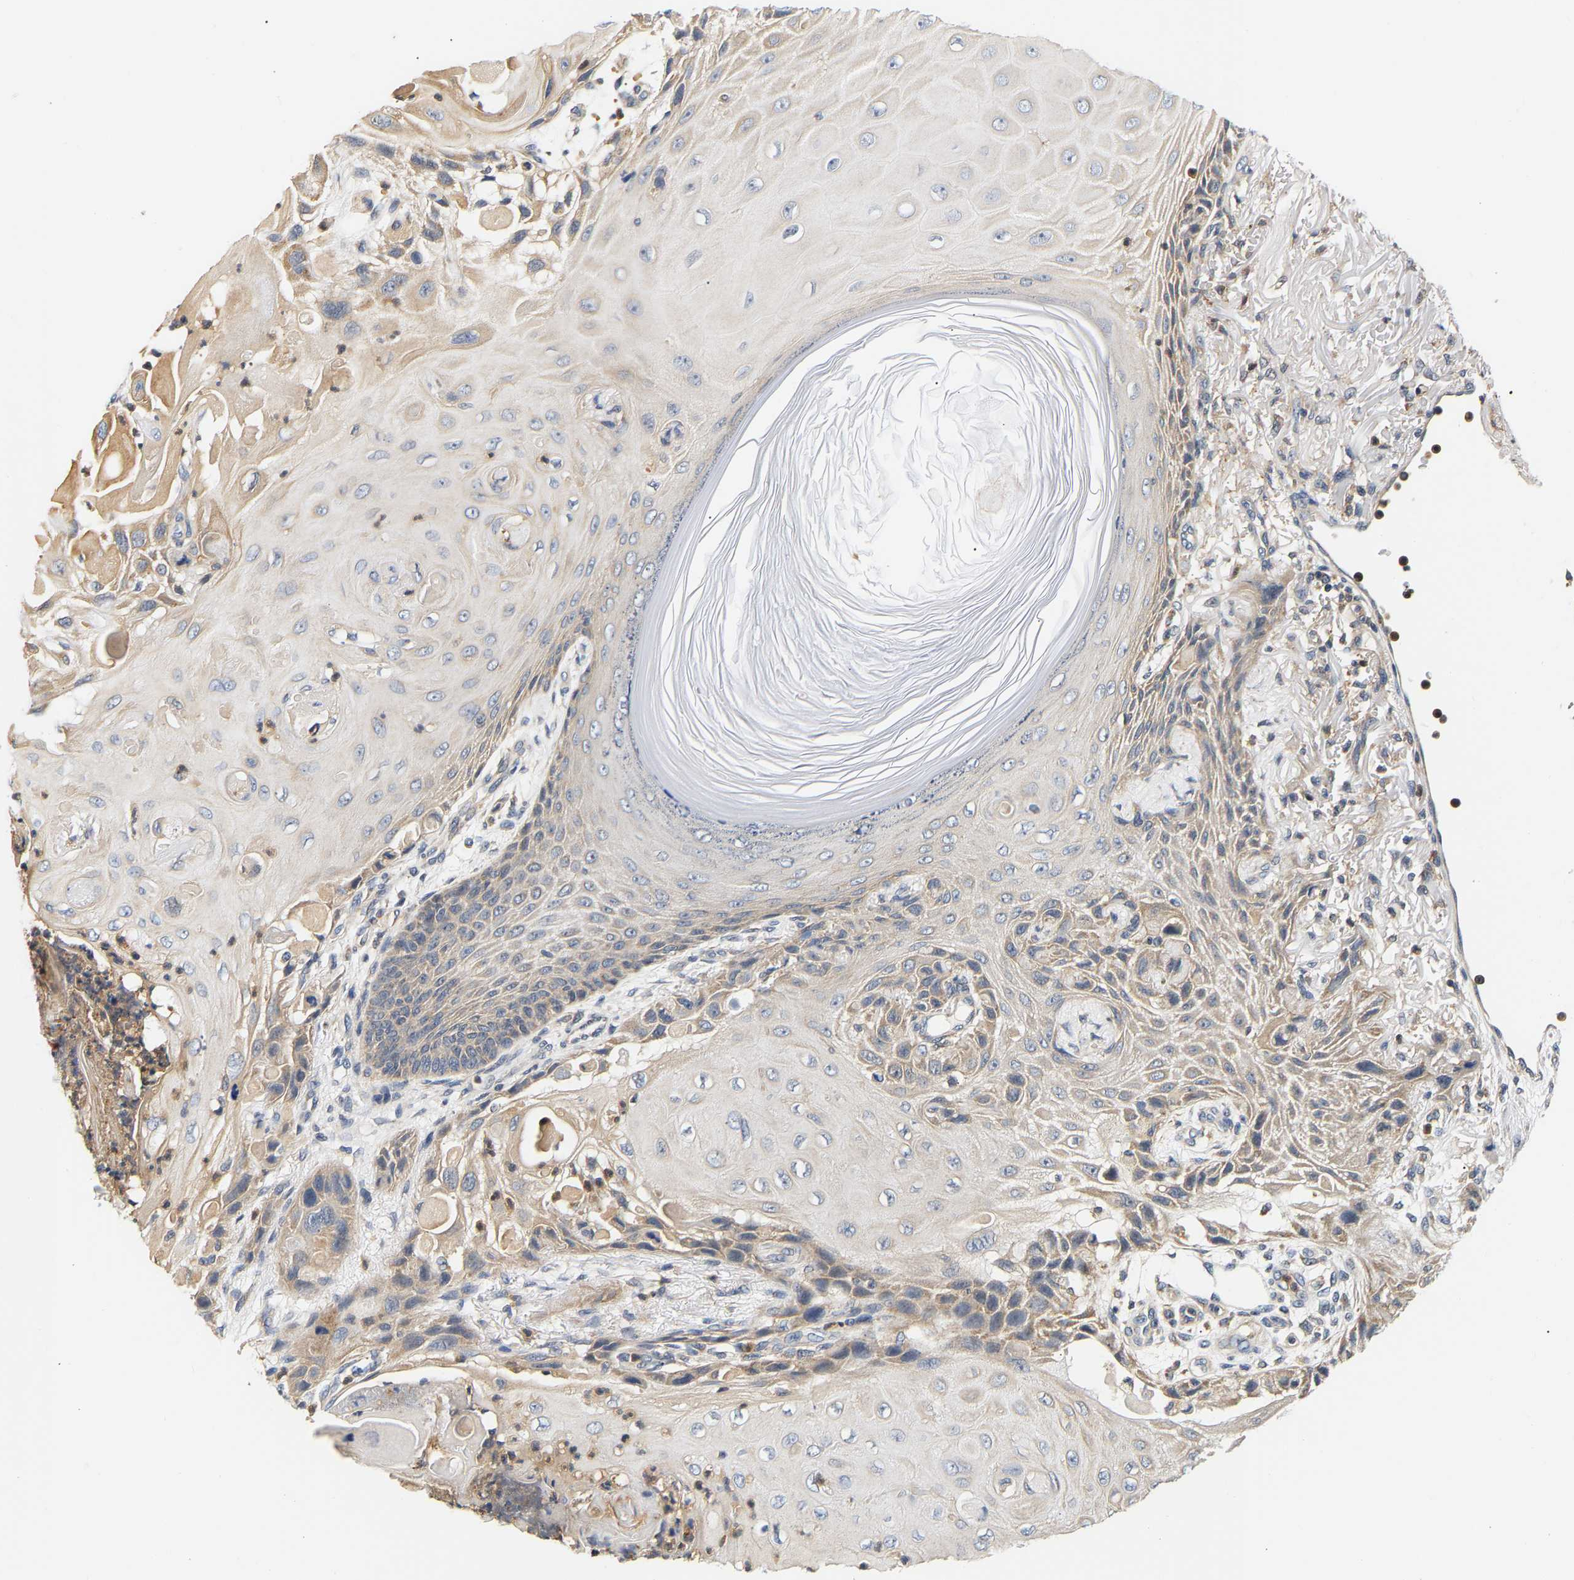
{"staining": {"intensity": "weak", "quantity": "25%-75%", "location": "cytoplasmic/membranous"}, "tissue": "skin cancer", "cell_type": "Tumor cells", "image_type": "cancer", "snomed": [{"axis": "morphology", "description": "Squamous cell carcinoma, NOS"}, {"axis": "topography", "description": "Skin"}], "caption": "Immunohistochemistry (IHC) photomicrograph of human skin squamous cell carcinoma stained for a protein (brown), which displays low levels of weak cytoplasmic/membranous positivity in approximately 25%-75% of tumor cells.", "gene": "PPID", "patient": {"sex": "female", "age": 77}}